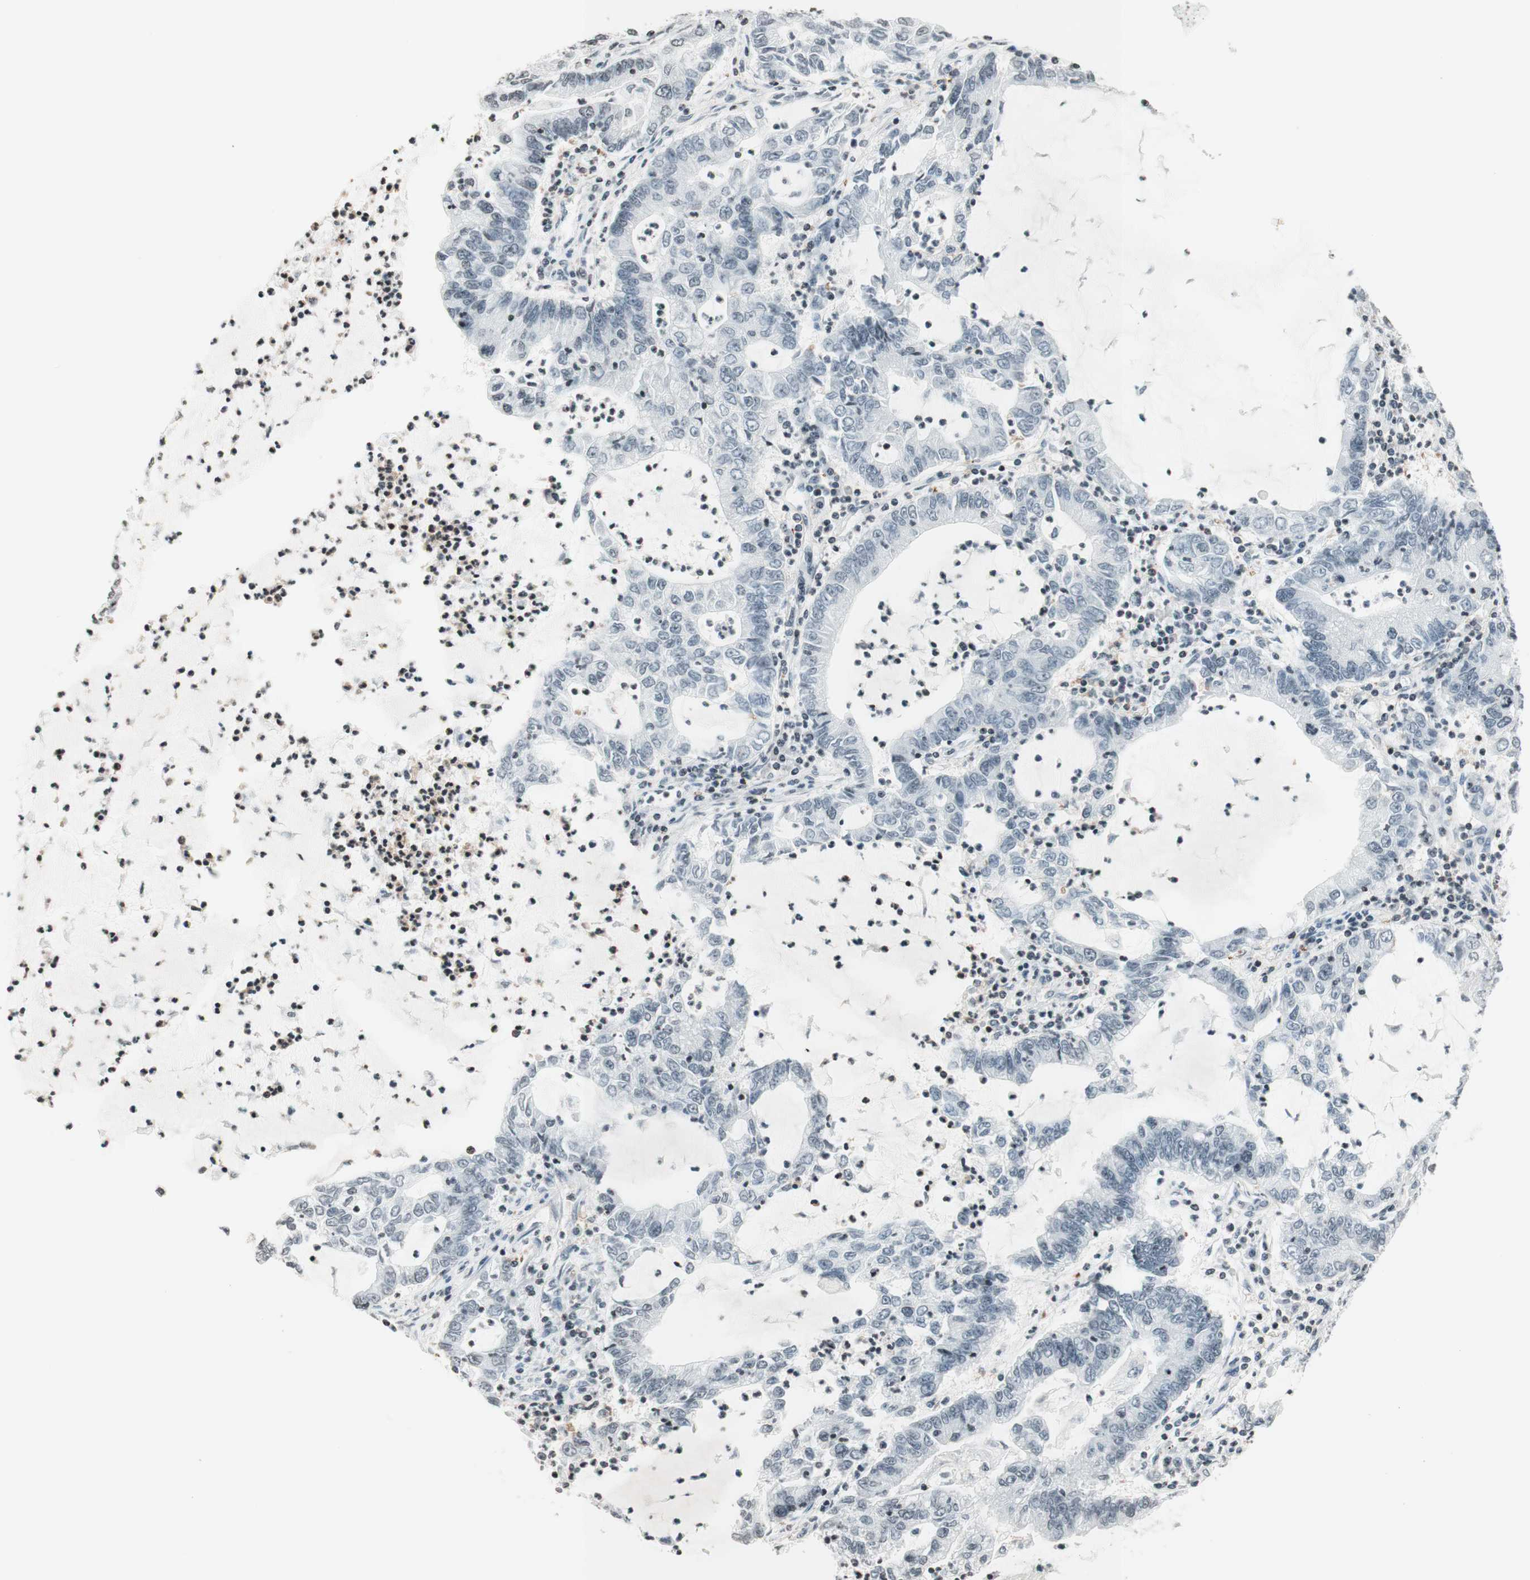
{"staining": {"intensity": "negative", "quantity": "none", "location": "none"}, "tissue": "lung cancer", "cell_type": "Tumor cells", "image_type": "cancer", "snomed": [{"axis": "morphology", "description": "Adenocarcinoma, NOS"}, {"axis": "topography", "description": "Lung"}], "caption": "Lung adenocarcinoma stained for a protein using immunohistochemistry (IHC) exhibits no staining tumor cells.", "gene": "WIPF1", "patient": {"sex": "female", "age": 51}}